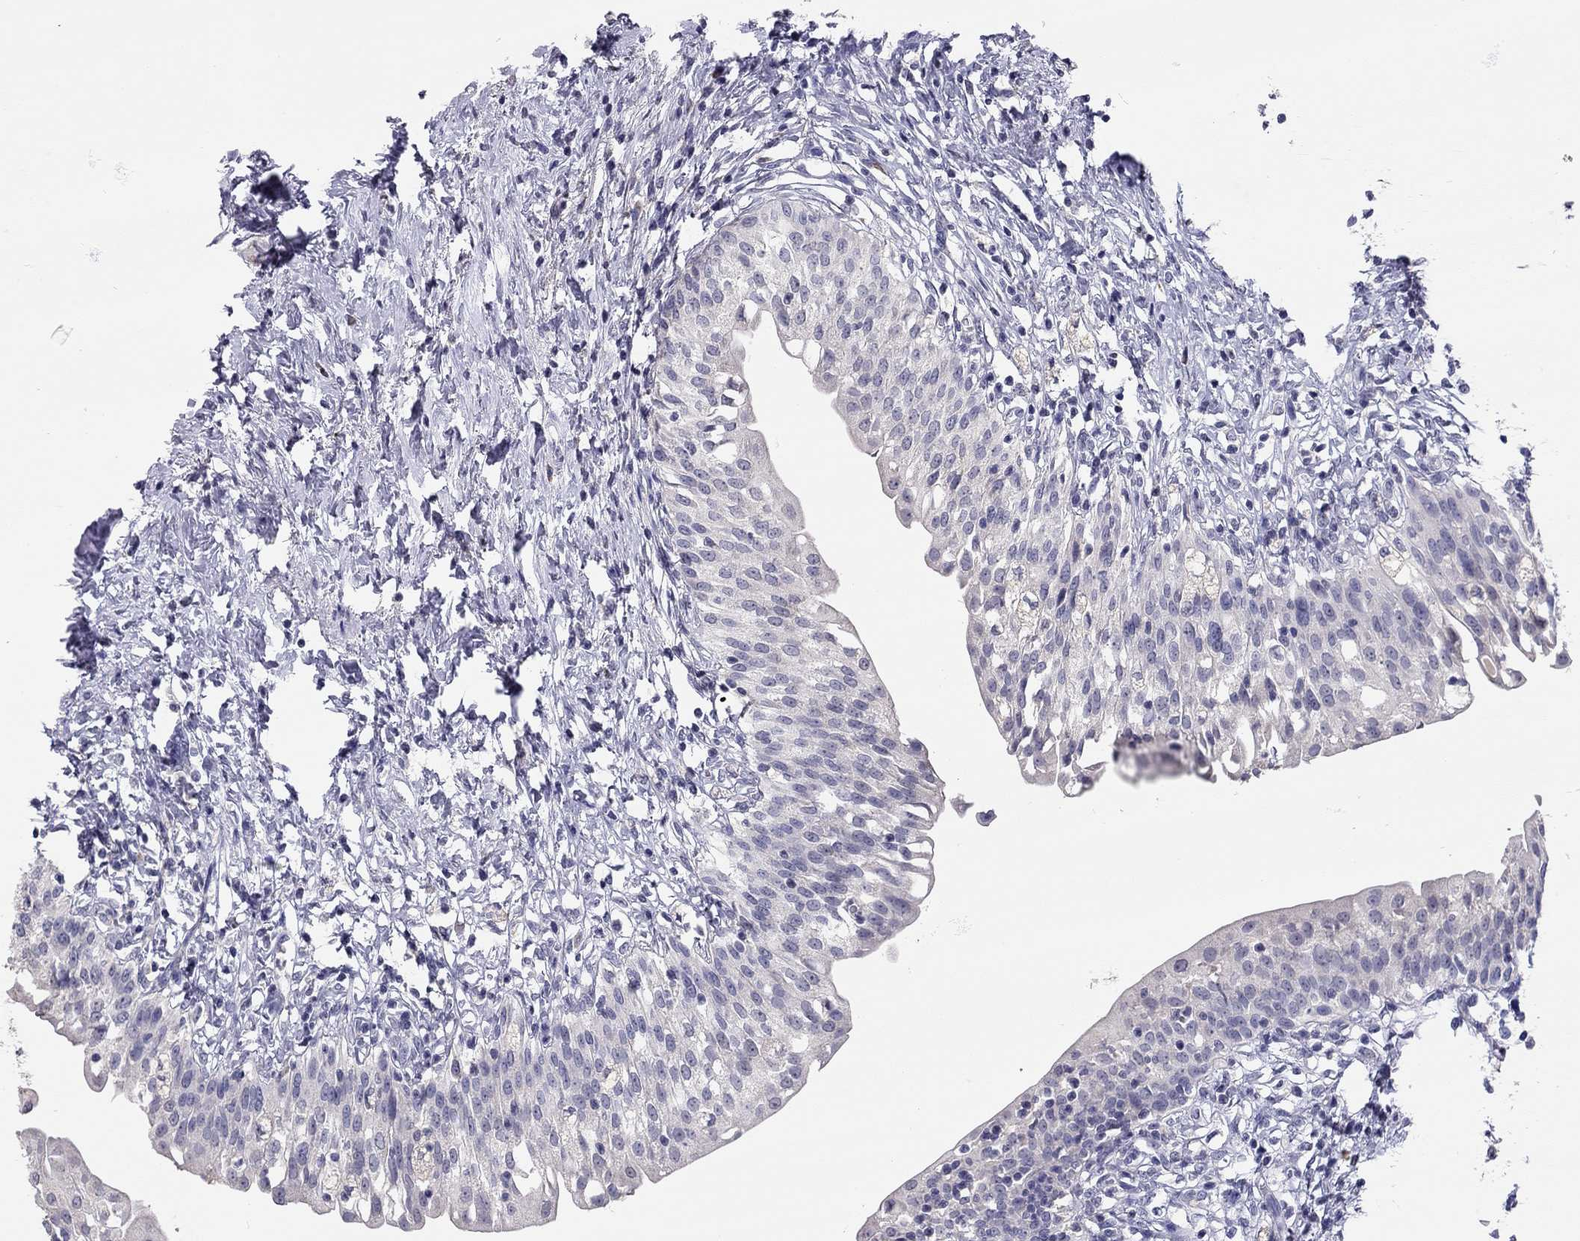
{"staining": {"intensity": "negative", "quantity": "none", "location": "none"}, "tissue": "urinary bladder", "cell_type": "Urothelial cells", "image_type": "normal", "snomed": [{"axis": "morphology", "description": "Normal tissue, NOS"}, {"axis": "topography", "description": "Urinary bladder"}], "caption": "IHC image of normal urinary bladder: human urinary bladder stained with DAB shows no significant protein expression in urothelial cells. The staining is performed using DAB brown chromogen with nuclei counter-stained in using hematoxylin.", "gene": "SCARB1", "patient": {"sex": "male", "age": 76}}